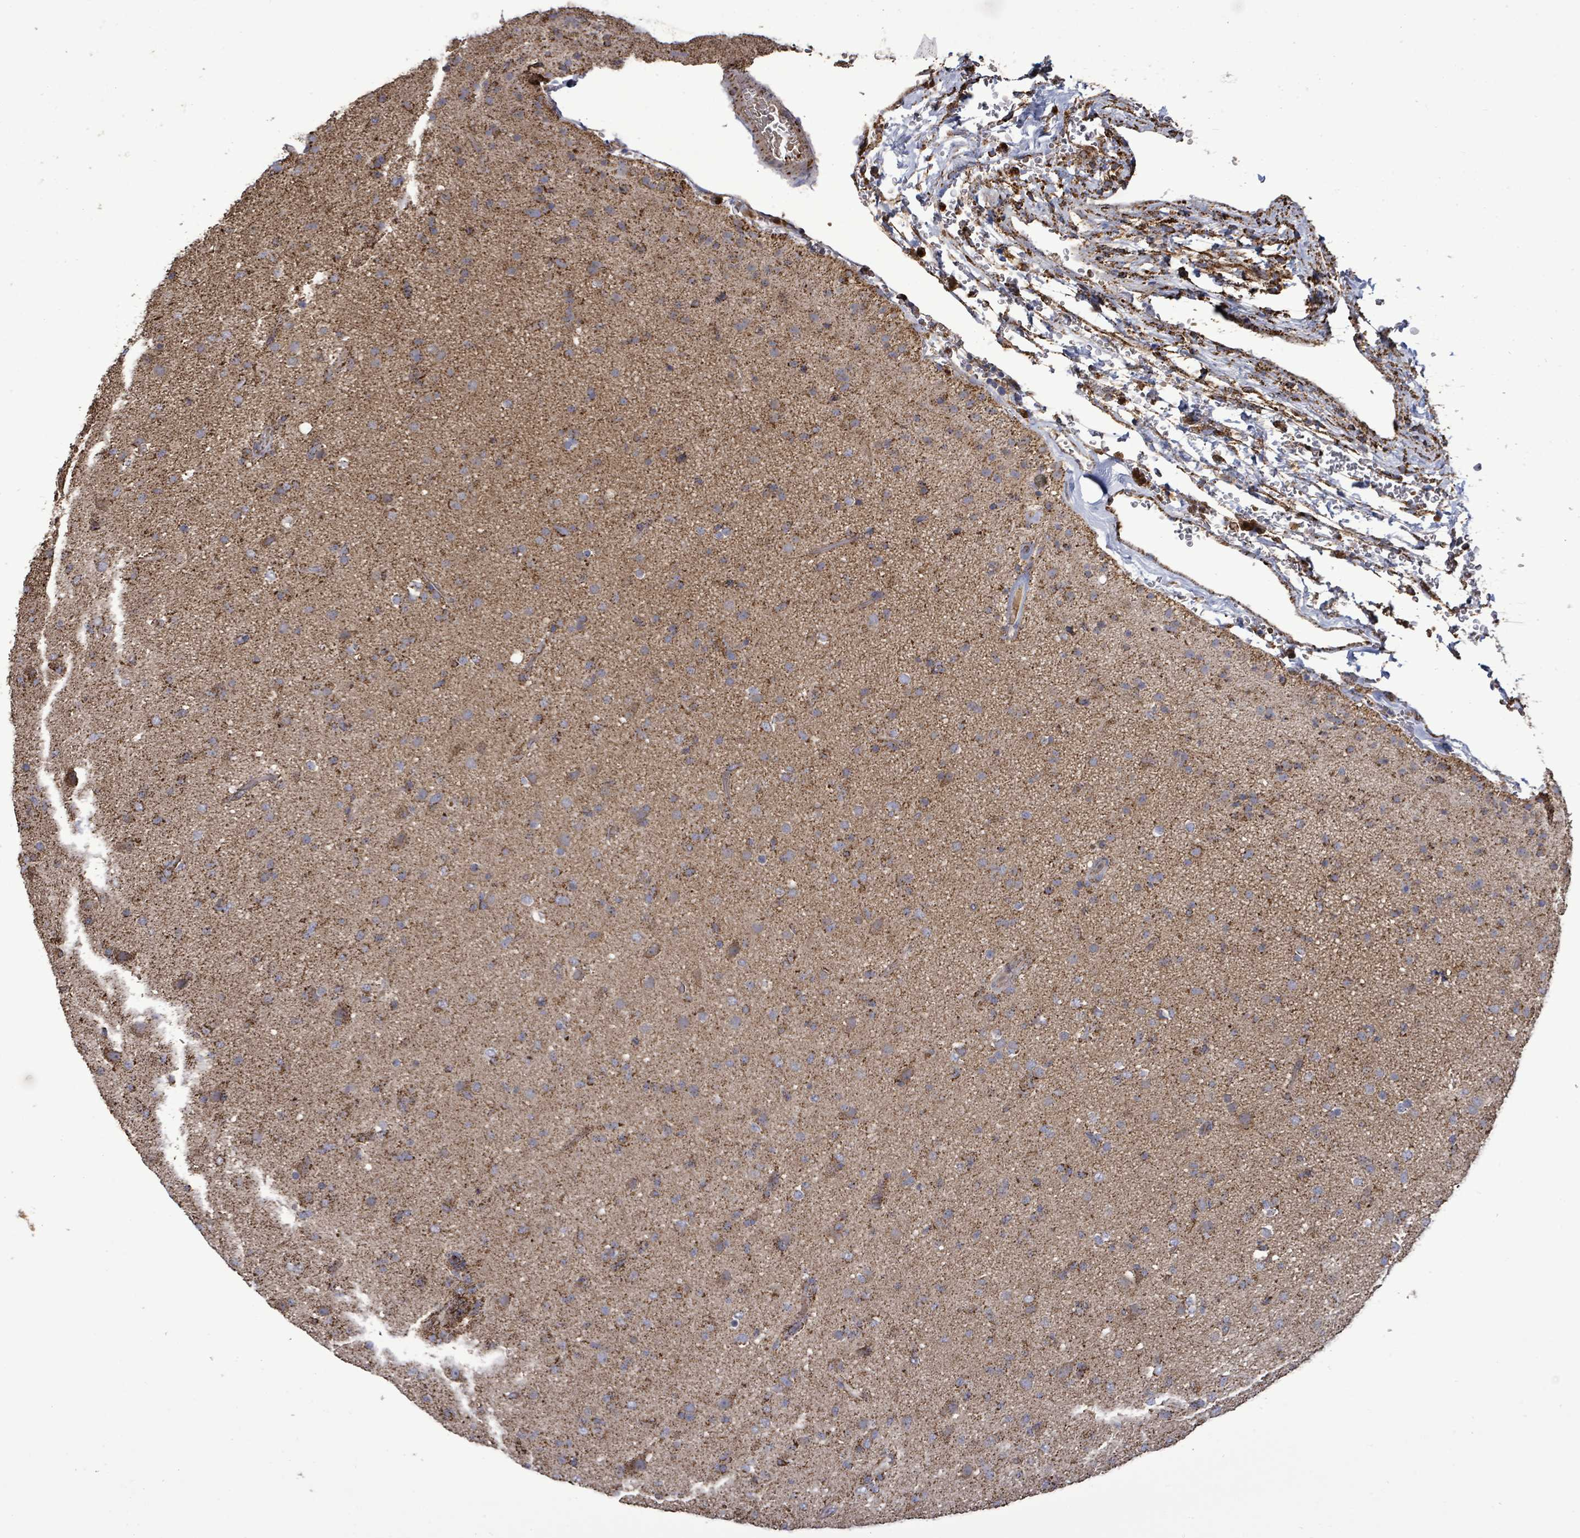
{"staining": {"intensity": "strong", "quantity": "25%-75%", "location": "cytoplasmic/membranous"}, "tissue": "glioma", "cell_type": "Tumor cells", "image_type": "cancer", "snomed": [{"axis": "morphology", "description": "Glioma, malignant, Low grade"}, {"axis": "topography", "description": "Brain"}], "caption": "Human glioma stained with a protein marker demonstrates strong staining in tumor cells.", "gene": "MTMR12", "patient": {"sex": "male", "age": 65}}